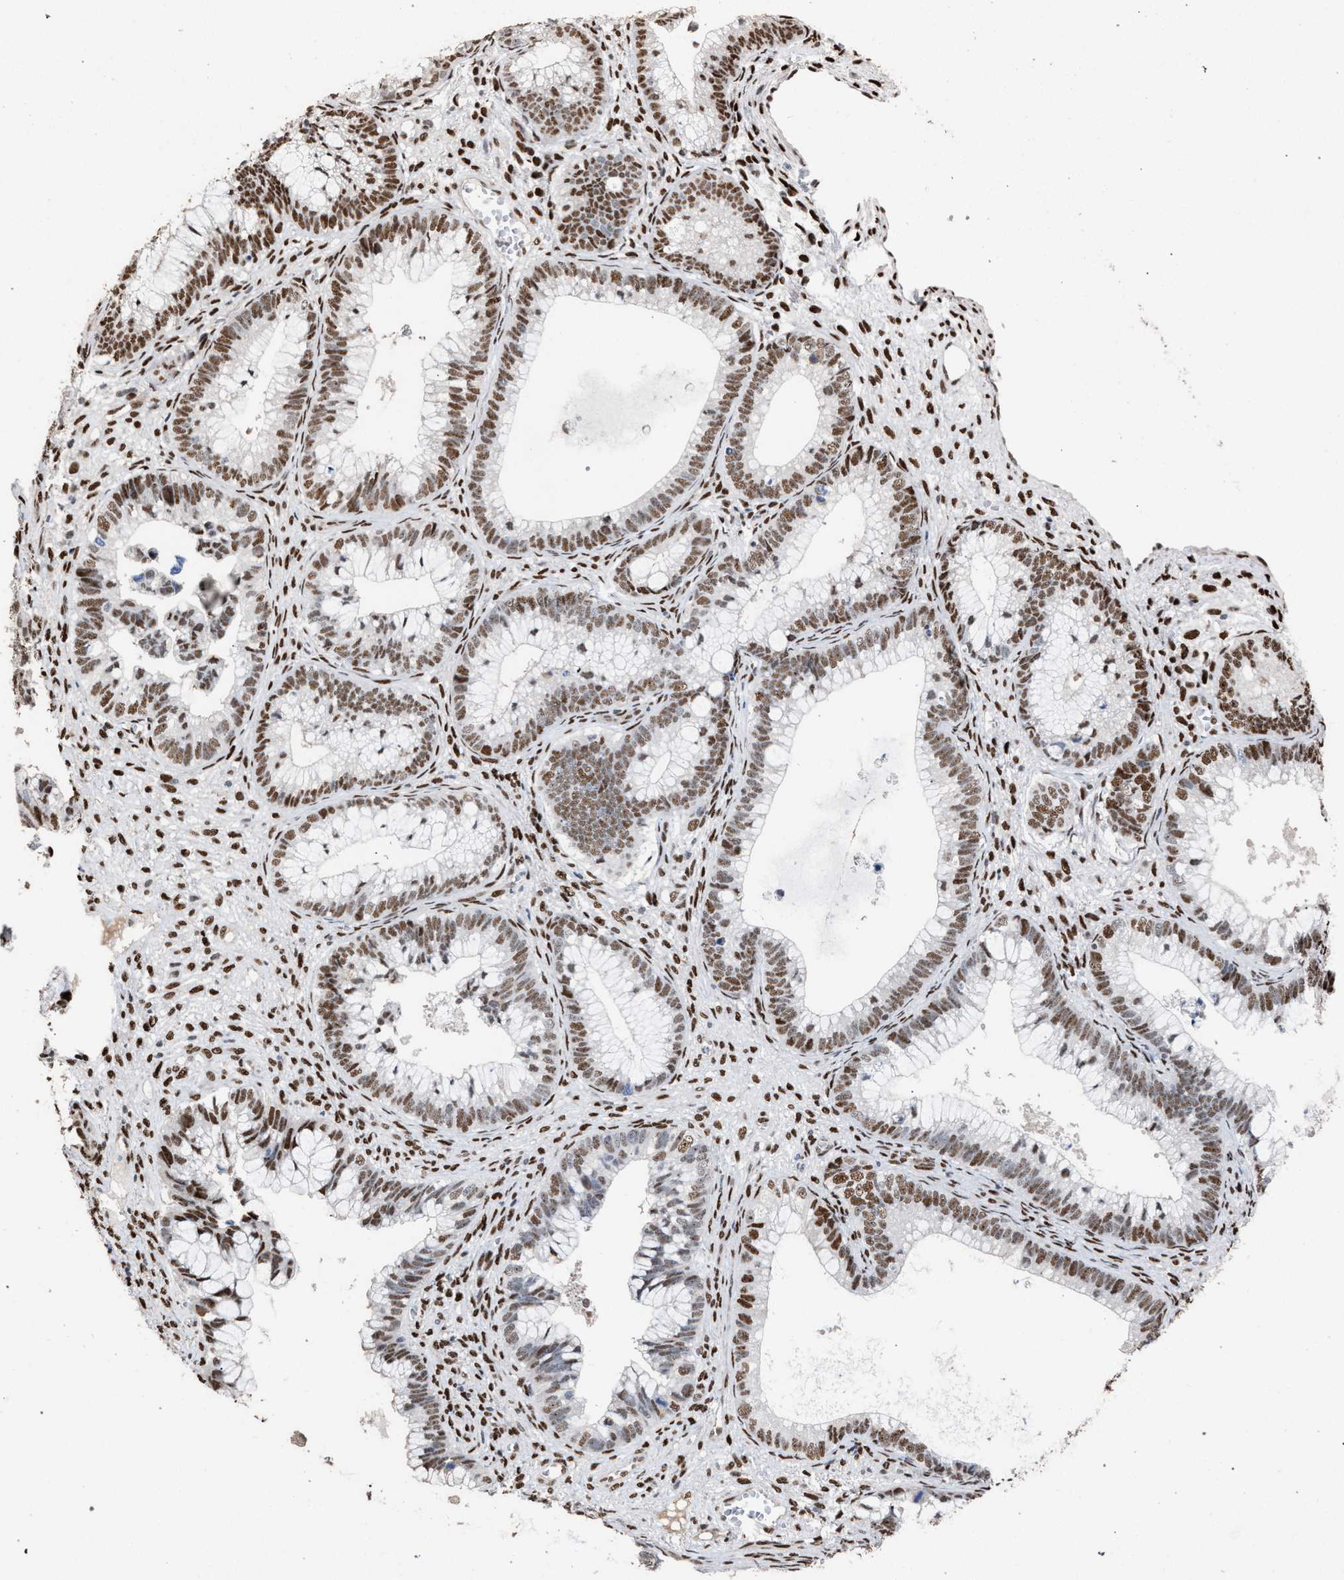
{"staining": {"intensity": "moderate", "quantity": ">75%", "location": "nuclear"}, "tissue": "cervical cancer", "cell_type": "Tumor cells", "image_type": "cancer", "snomed": [{"axis": "morphology", "description": "Adenocarcinoma, NOS"}, {"axis": "topography", "description": "Cervix"}], "caption": "A brown stain labels moderate nuclear positivity of a protein in cervical cancer (adenocarcinoma) tumor cells.", "gene": "TP53BP1", "patient": {"sex": "female", "age": 44}}